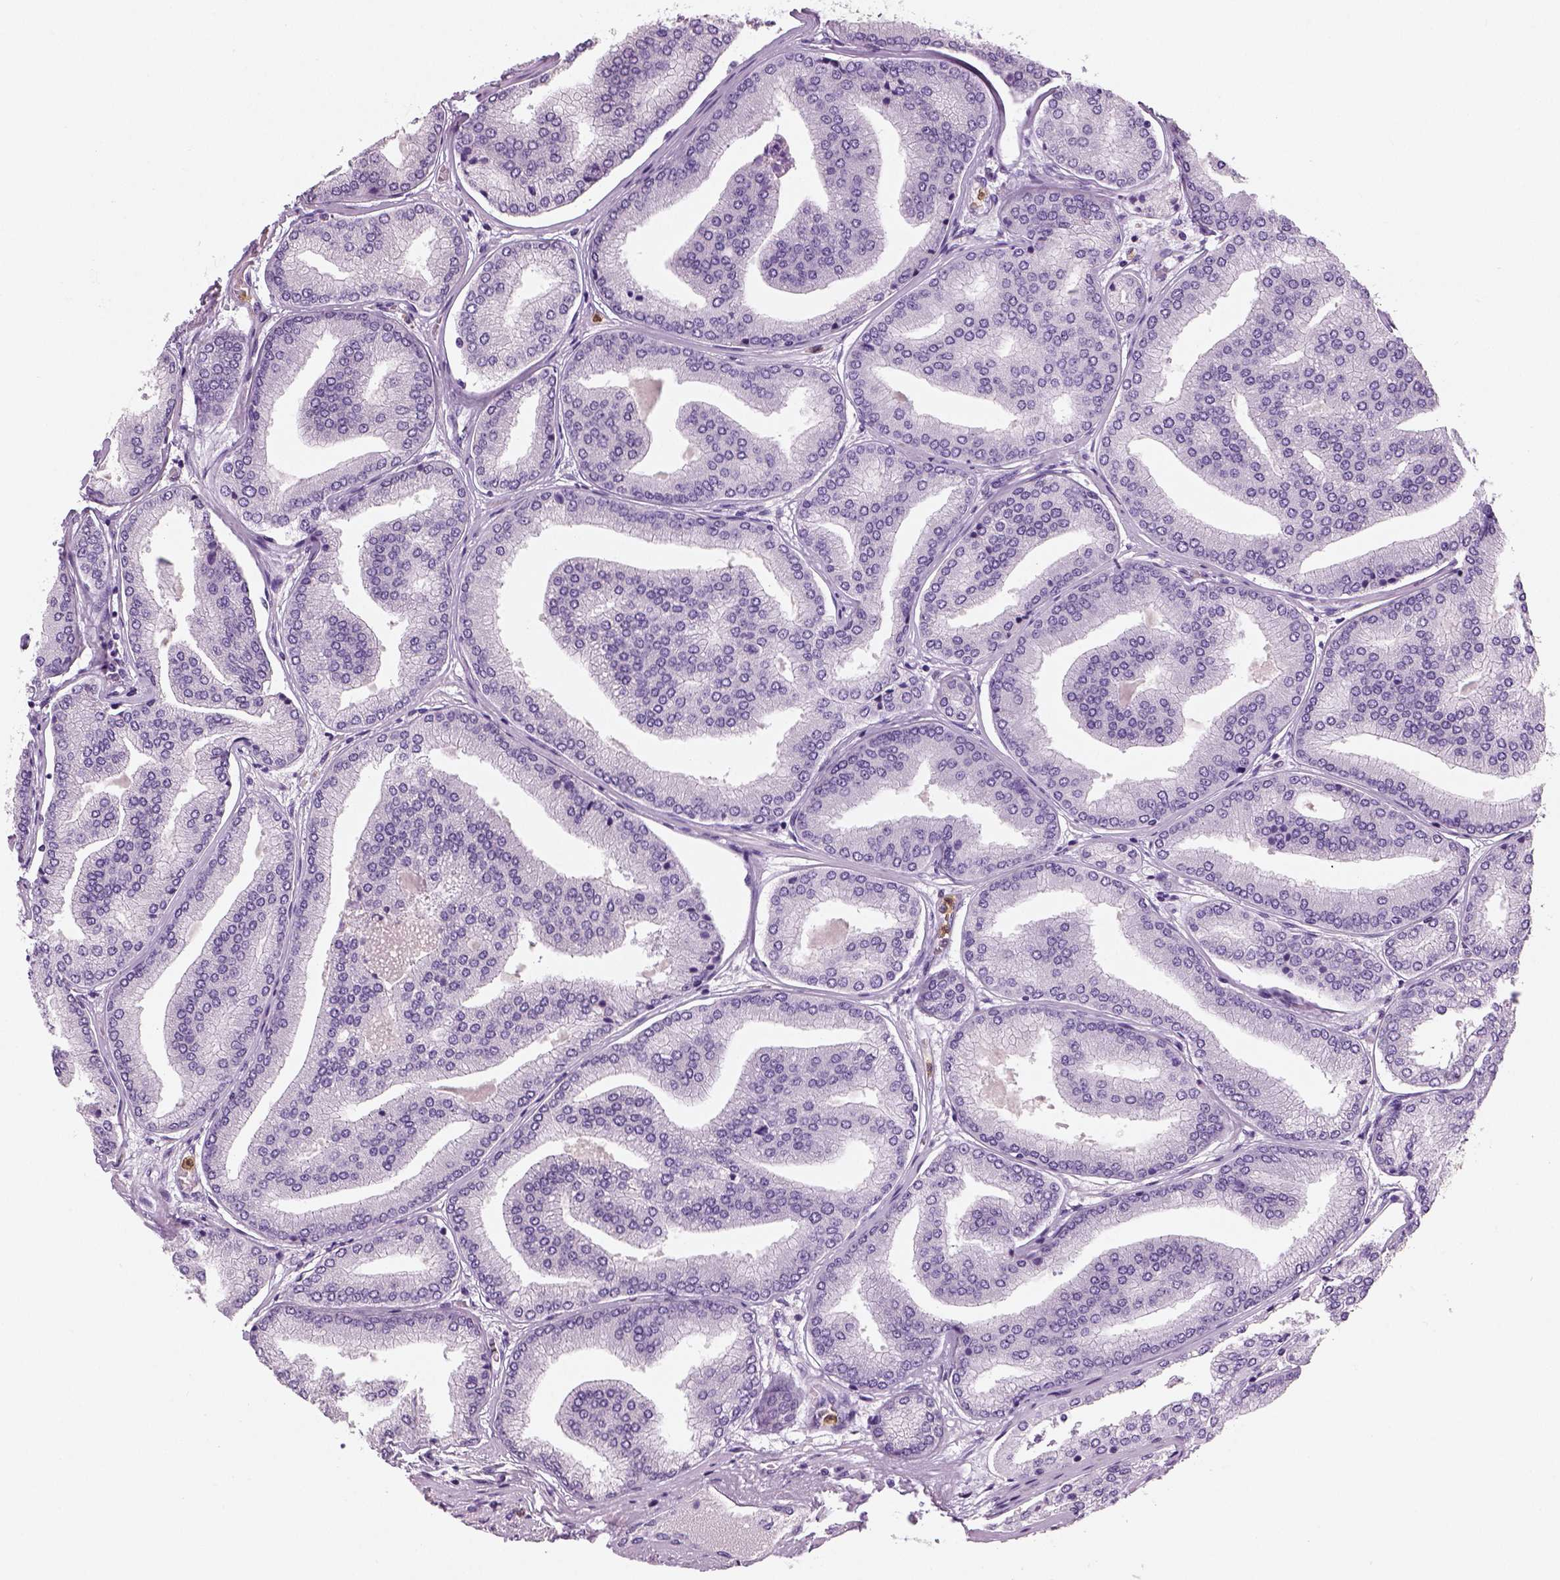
{"staining": {"intensity": "negative", "quantity": "none", "location": "none"}, "tissue": "prostate cancer", "cell_type": "Tumor cells", "image_type": "cancer", "snomed": [{"axis": "morphology", "description": "Adenocarcinoma, NOS"}, {"axis": "topography", "description": "Prostate"}], "caption": "Prostate adenocarcinoma stained for a protein using immunohistochemistry (IHC) exhibits no staining tumor cells.", "gene": "NECAB2", "patient": {"sex": "male", "age": 63}}